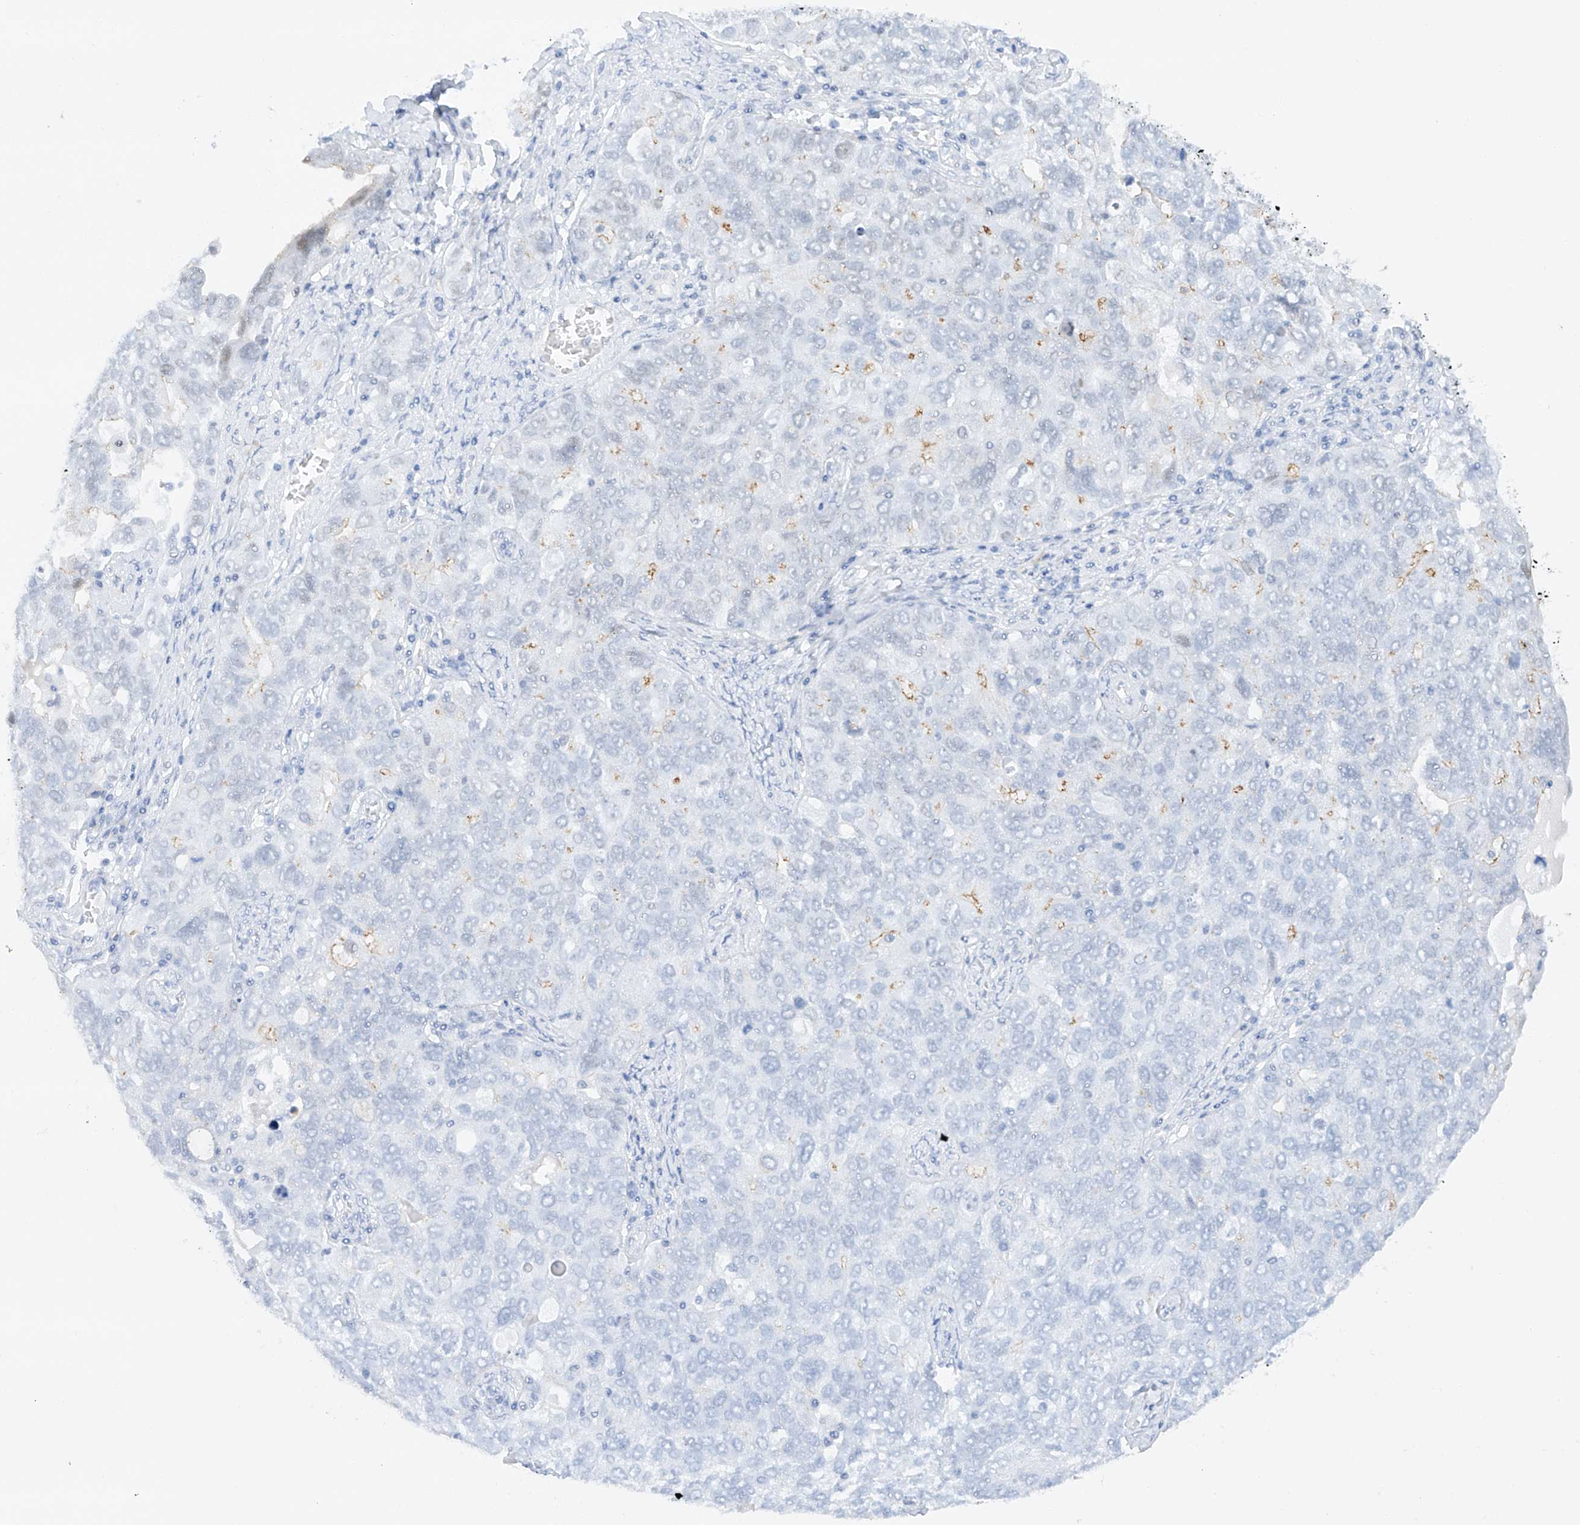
{"staining": {"intensity": "moderate", "quantity": "<25%", "location": "cytoplasmic/membranous"}, "tissue": "ovarian cancer", "cell_type": "Tumor cells", "image_type": "cancer", "snomed": [{"axis": "morphology", "description": "Carcinoma, endometroid"}, {"axis": "topography", "description": "Ovary"}], "caption": "Tumor cells display low levels of moderate cytoplasmic/membranous staining in approximately <25% of cells in human ovarian endometroid carcinoma.", "gene": "POGK", "patient": {"sex": "female", "age": 62}}